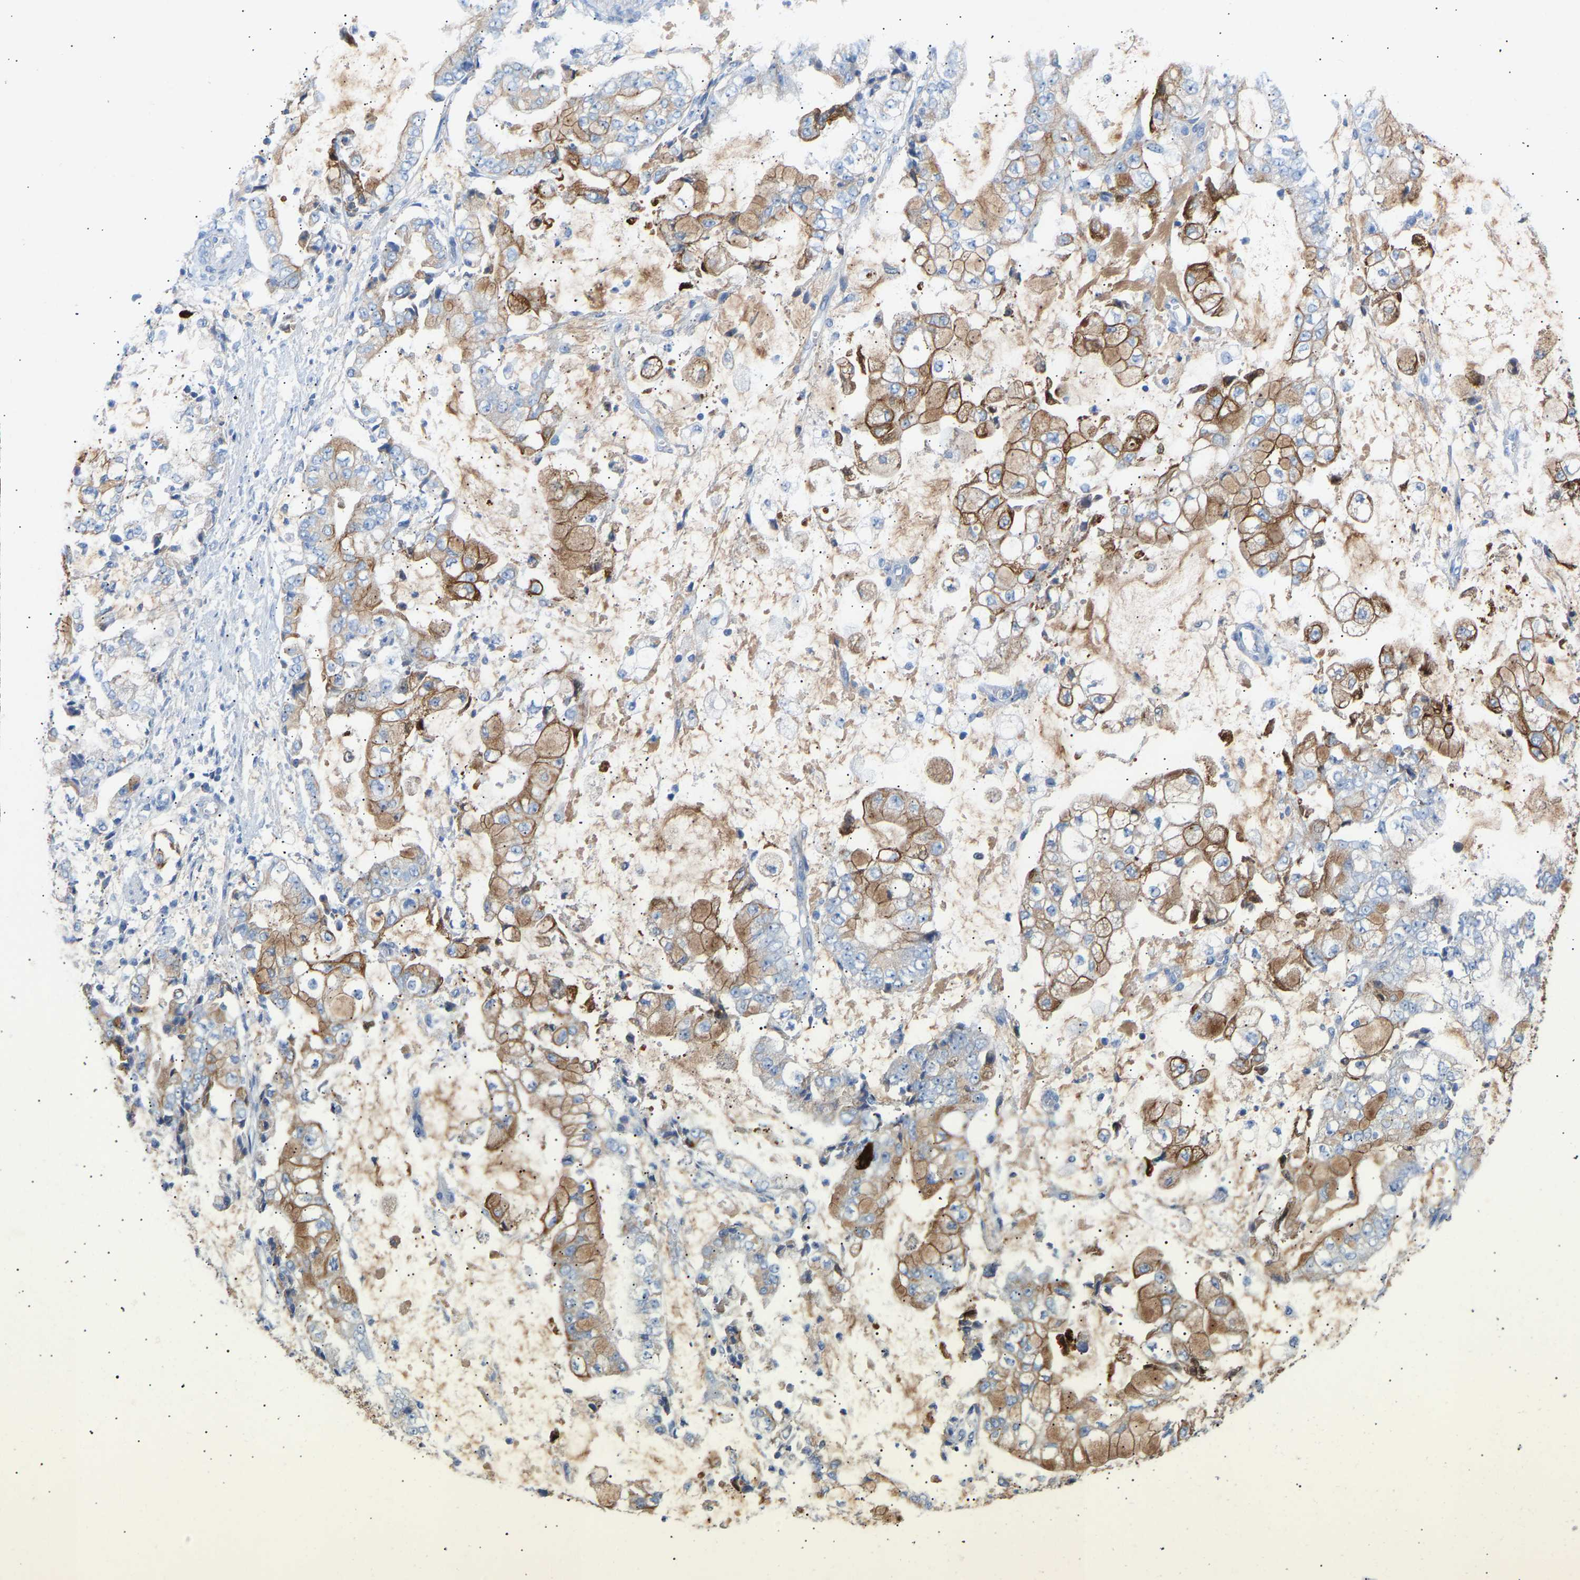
{"staining": {"intensity": "moderate", "quantity": "25%-75%", "location": "cytoplasmic/membranous"}, "tissue": "stomach cancer", "cell_type": "Tumor cells", "image_type": "cancer", "snomed": [{"axis": "morphology", "description": "Adenocarcinoma, NOS"}, {"axis": "topography", "description": "Stomach"}], "caption": "Tumor cells display medium levels of moderate cytoplasmic/membranous expression in approximately 25%-75% of cells in stomach cancer (adenocarcinoma).", "gene": "PEX1", "patient": {"sex": "male", "age": 76}}